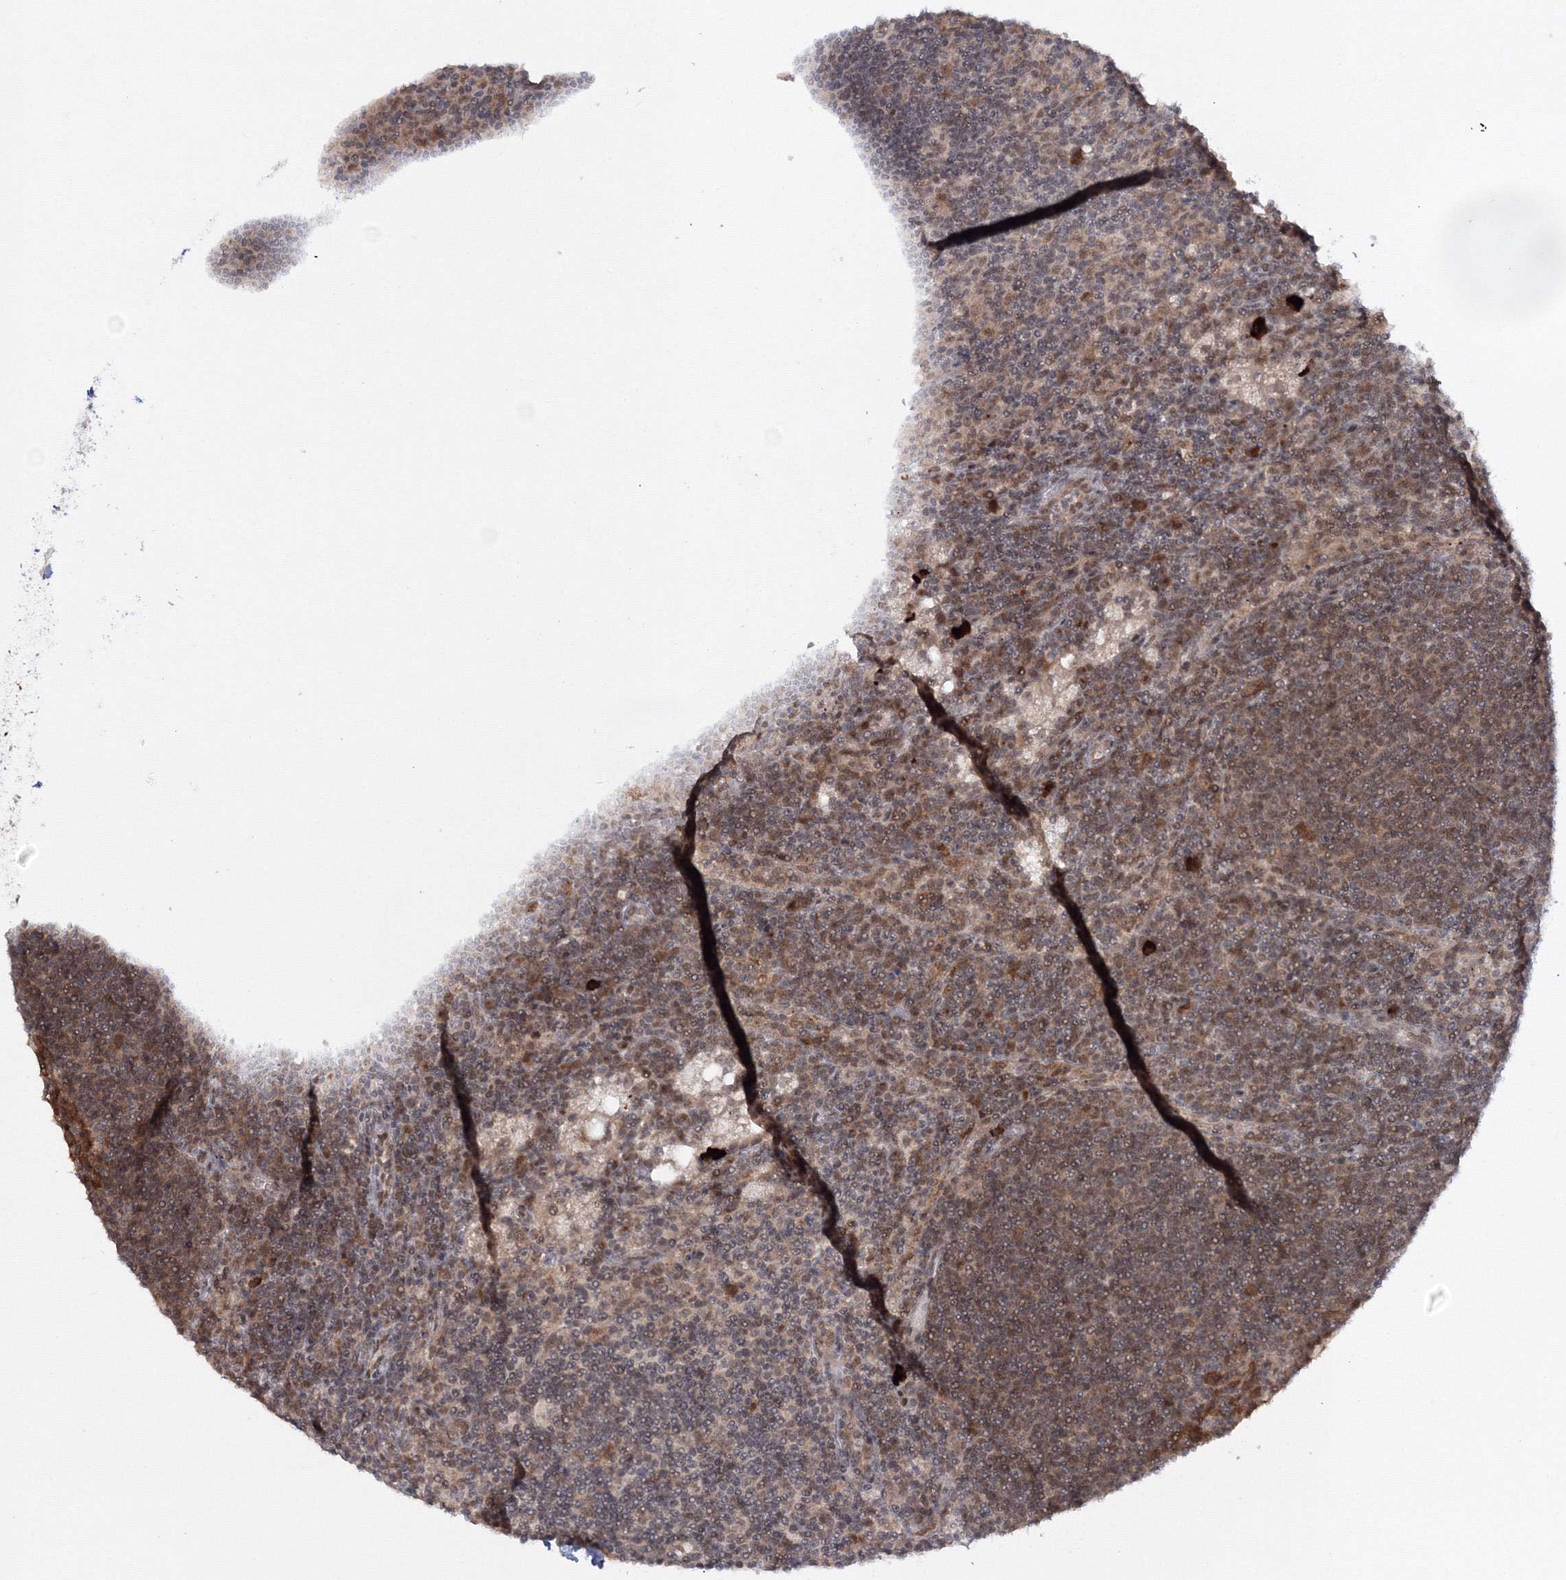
{"staining": {"intensity": "moderate", "quantity": ">75%", "location": "cytoplasmic/membranous,nuclear"}, "tissue": "lymph node", "cell_type": "Germinal center cells", "image_type": "normal", "snomed": [{"axis": "morphology", "description": "Normal tissue, NOS"}, {"axis": "topography", "description": "Lymph node"}], "caption": "Protein expression analysis of benign lymph node demonstrates moderate cytoplasmic/membranous,nuclear staining in approximately >75% of germinal center cells.", "gene": "ZFAND6", "patient": {"sex": "male", "age": 69}}